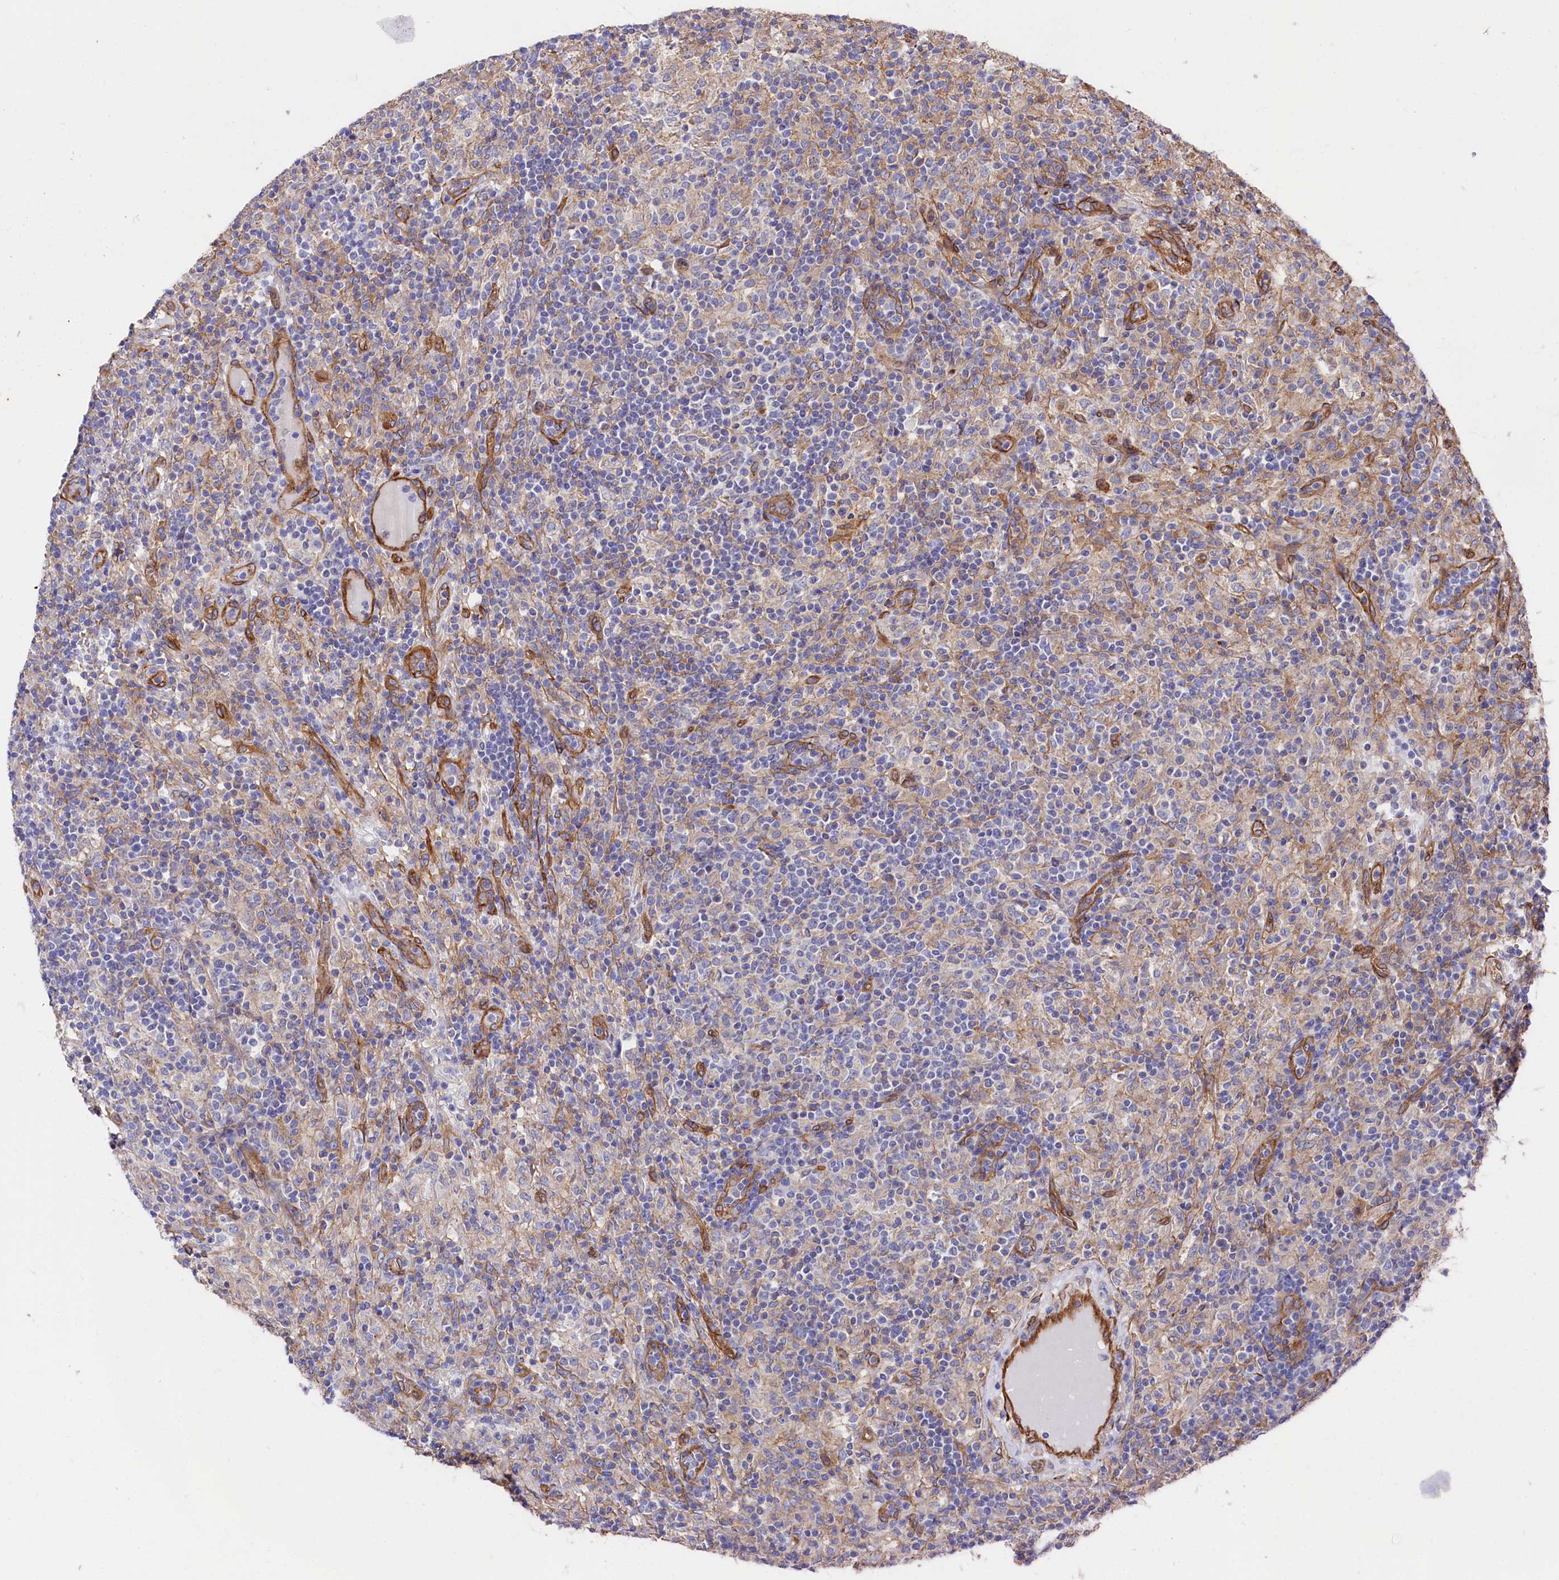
{"staining": {"intensity": "negative", "quantity": "none", "location": "none"}, "tissue": "lymphoma", "cell_type": "Tumor cells", "image_type": "cancer", "snomed": [{"axis": "morphology", "description": "Hodgkin's disease, NOS"}, {"axis": "topography", "description": "Lymph node"}], "caption": "The immunohistochemistry histopathology image has no significant staining in tumor cells of Hodgkin's disease tissue.", "gene": "TNKS1BP1", "patient": {"sex": "male", "age": 70}}